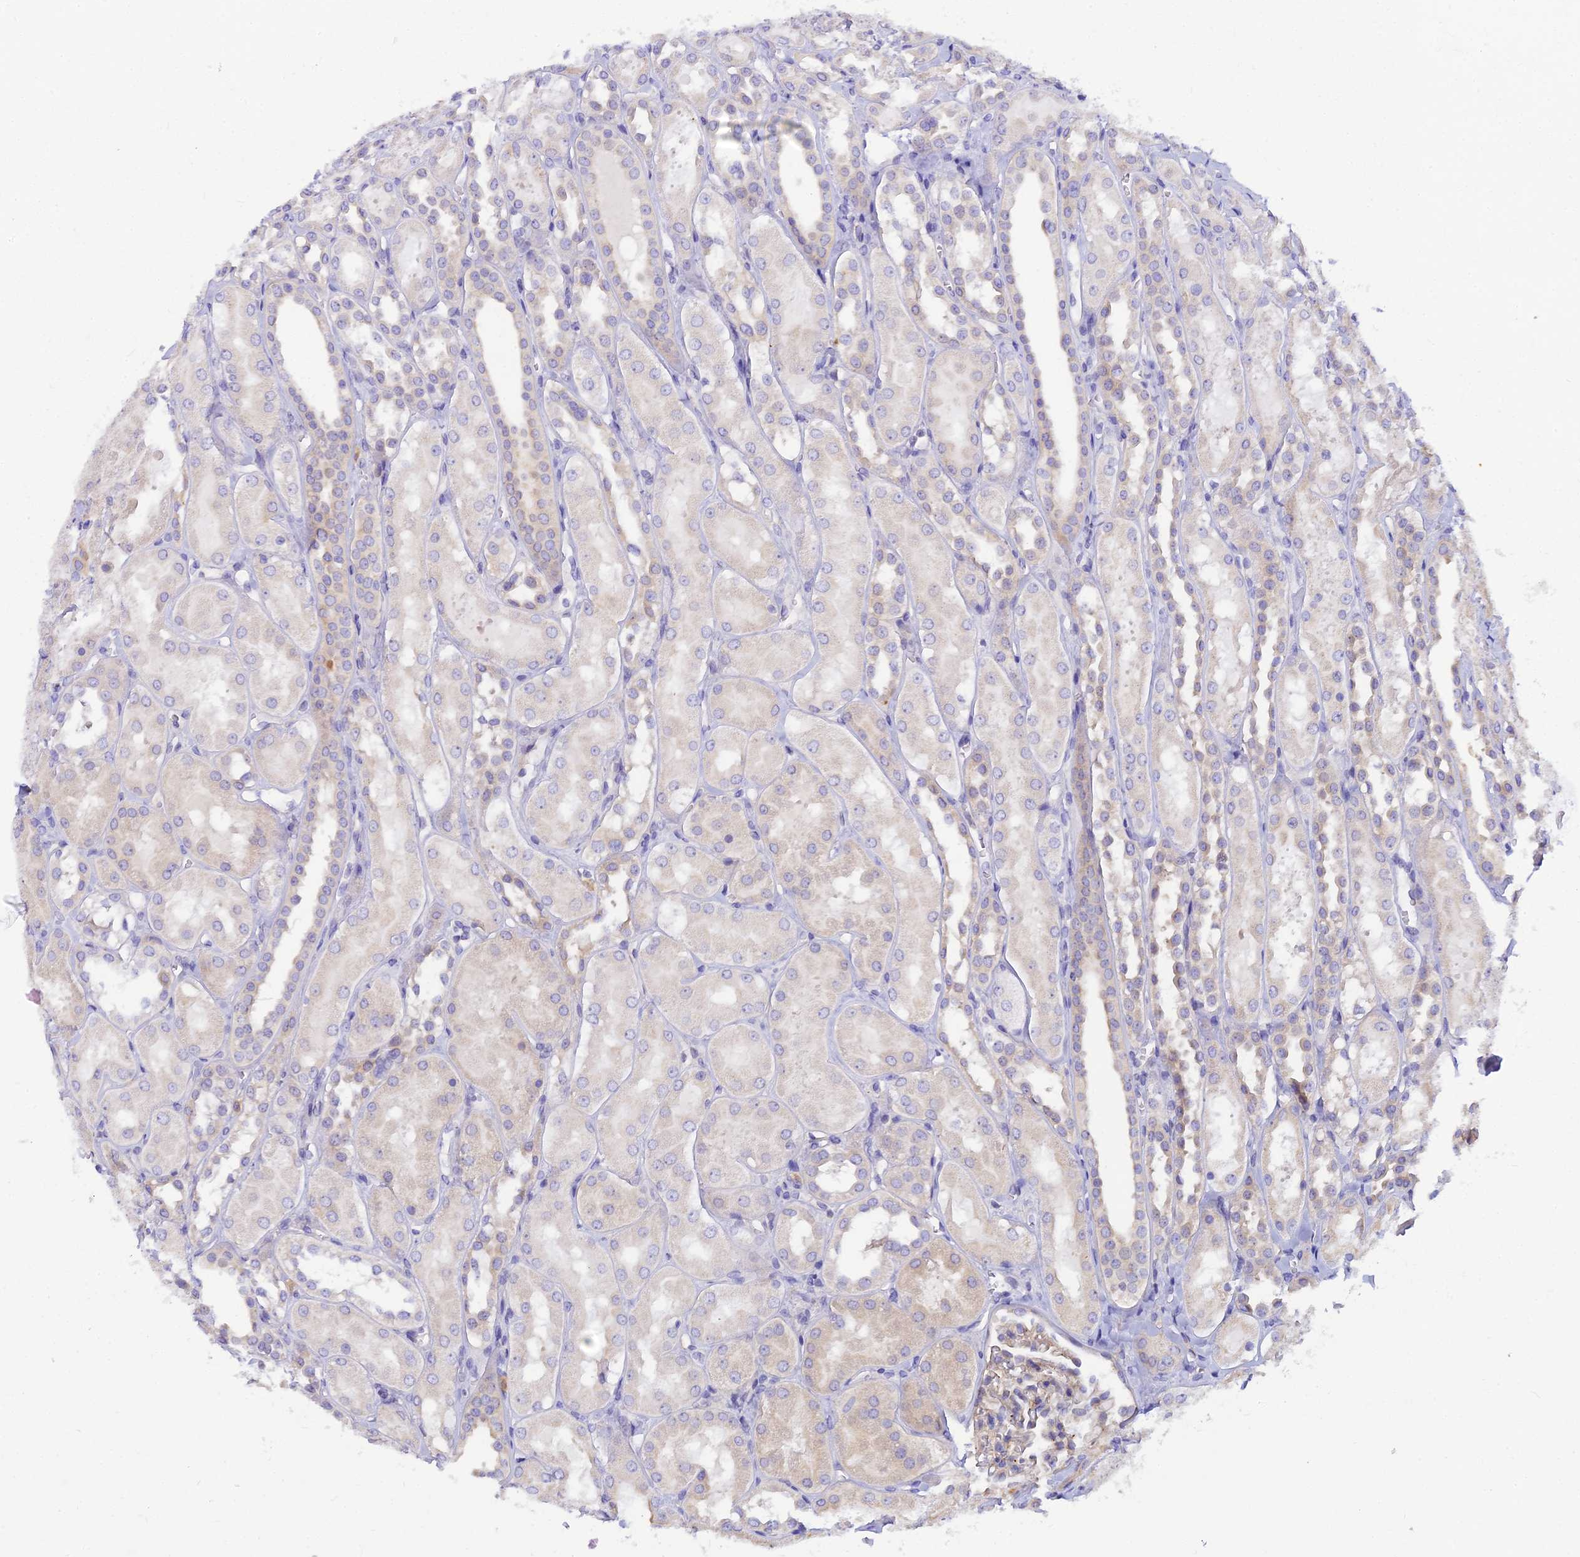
{"staining": {"intensity": "weak", "quantity": "<25%", "location": "cytoplasmic/membranous"}, "tissue": "kidney", "cell_type": "Cells in glomeruli", "image_type": "normal", "snomed": [{"axis": "morphology", "description": "Normal tissue, NOS"}, {"axis": "topography", "description": "Kidney"}, {"axis": "topography", "description": "Urinary bladder"}], "caption": "Immunohistochemical staining of normal human kidney reveals no significant expression in cells in glomeruli.", "gene": "ARL8A", "patient": {"sex": "male", "age": 16}}